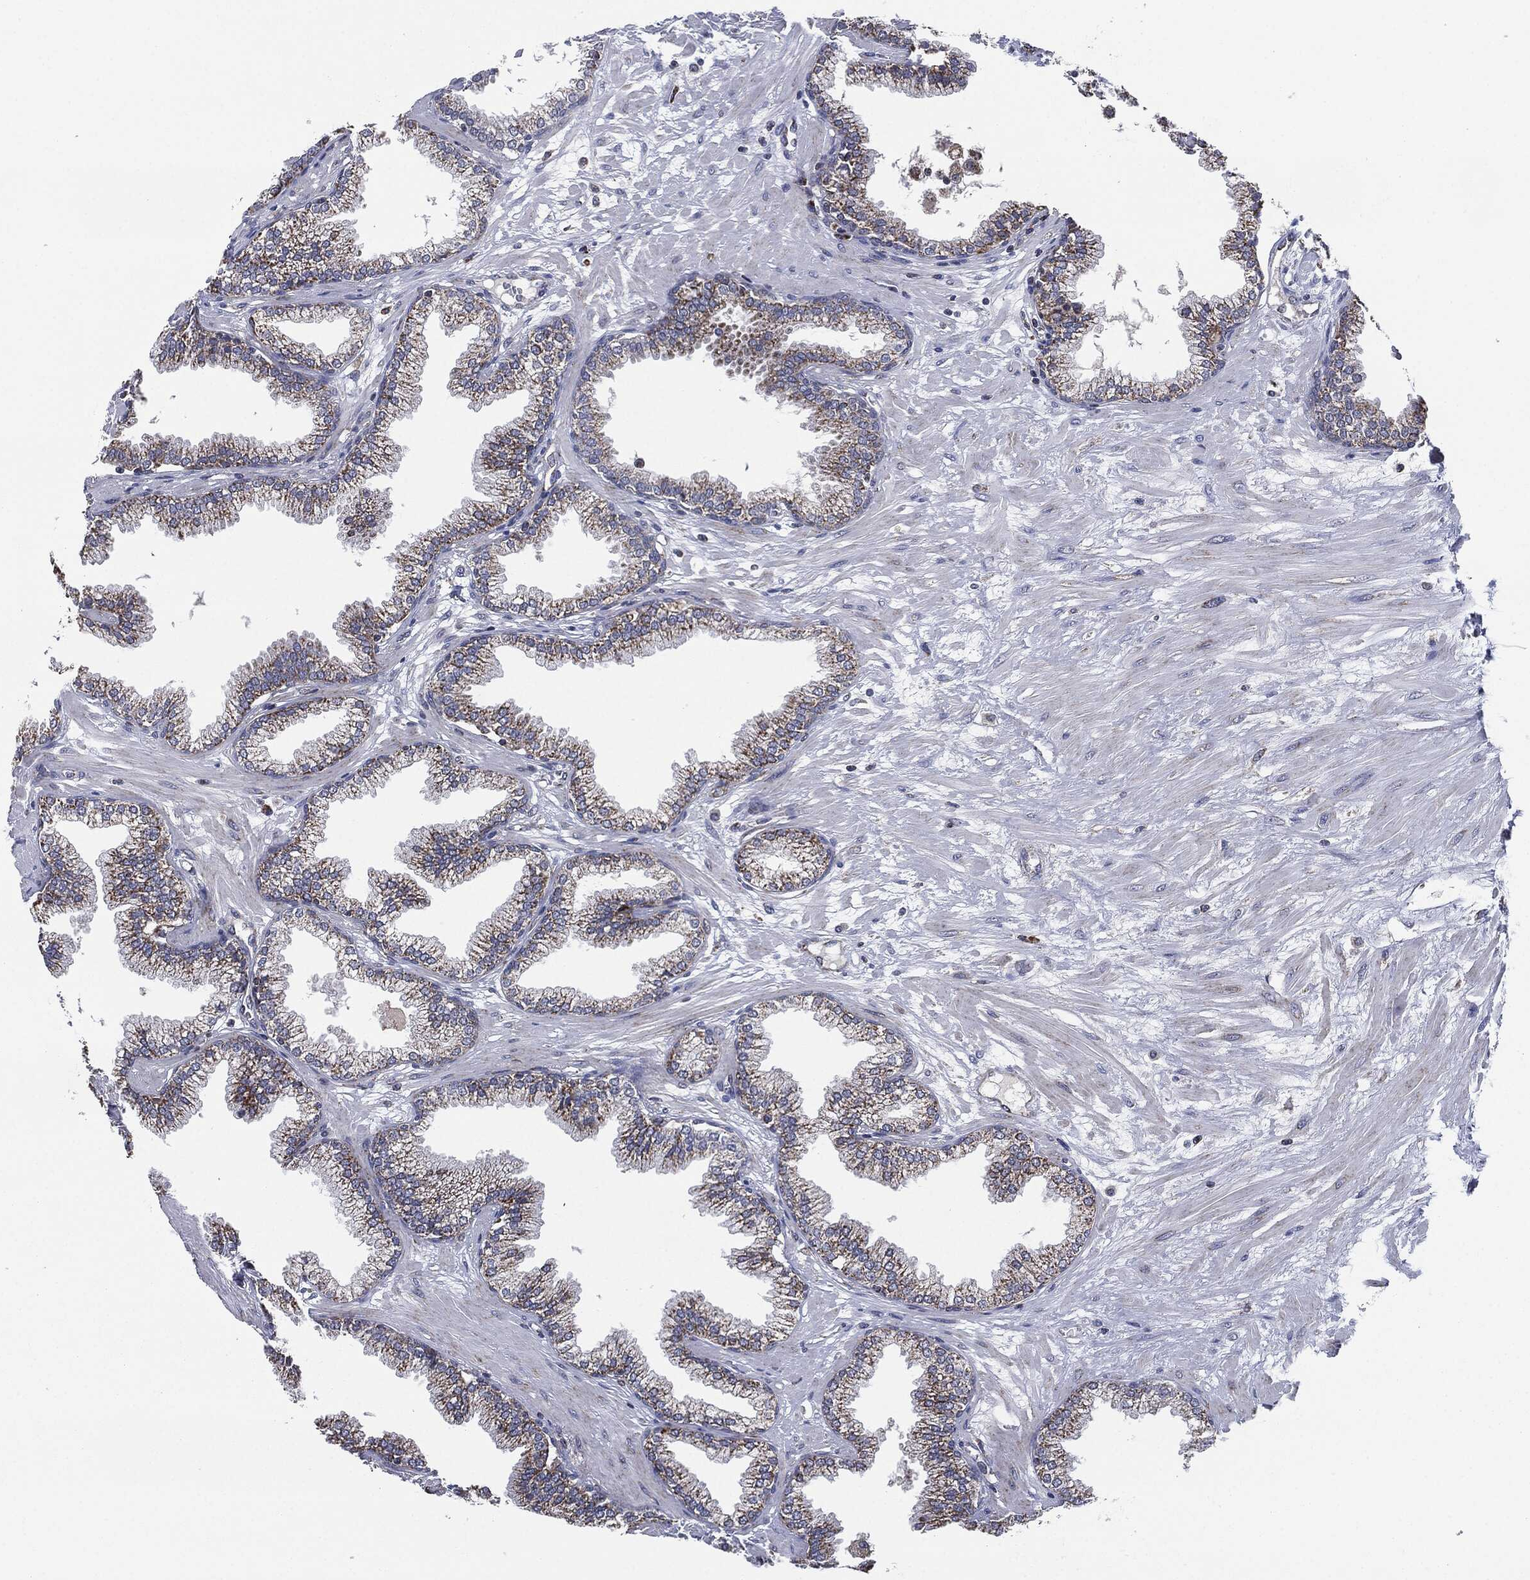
{"staining": {"intensity": "moderate", "quantity": ">75%", "location": "cytoplasmic/membranous"}, "tissue": "prostate", "cell_type": "Glandular cells", "image_type": "normal", "snomed": [{"axis": "morphology", "description": "Normal tissue, NOS"}, {"axis": "topography", "description": "Prostate"}], "caption": "Protein staining exhibits moderate cytoplasmic/membranous staining in about >75% of glandular cells in benign prostate.", "gene": "NDUFV2", "patient": {"sex": "male", "age": 64}}